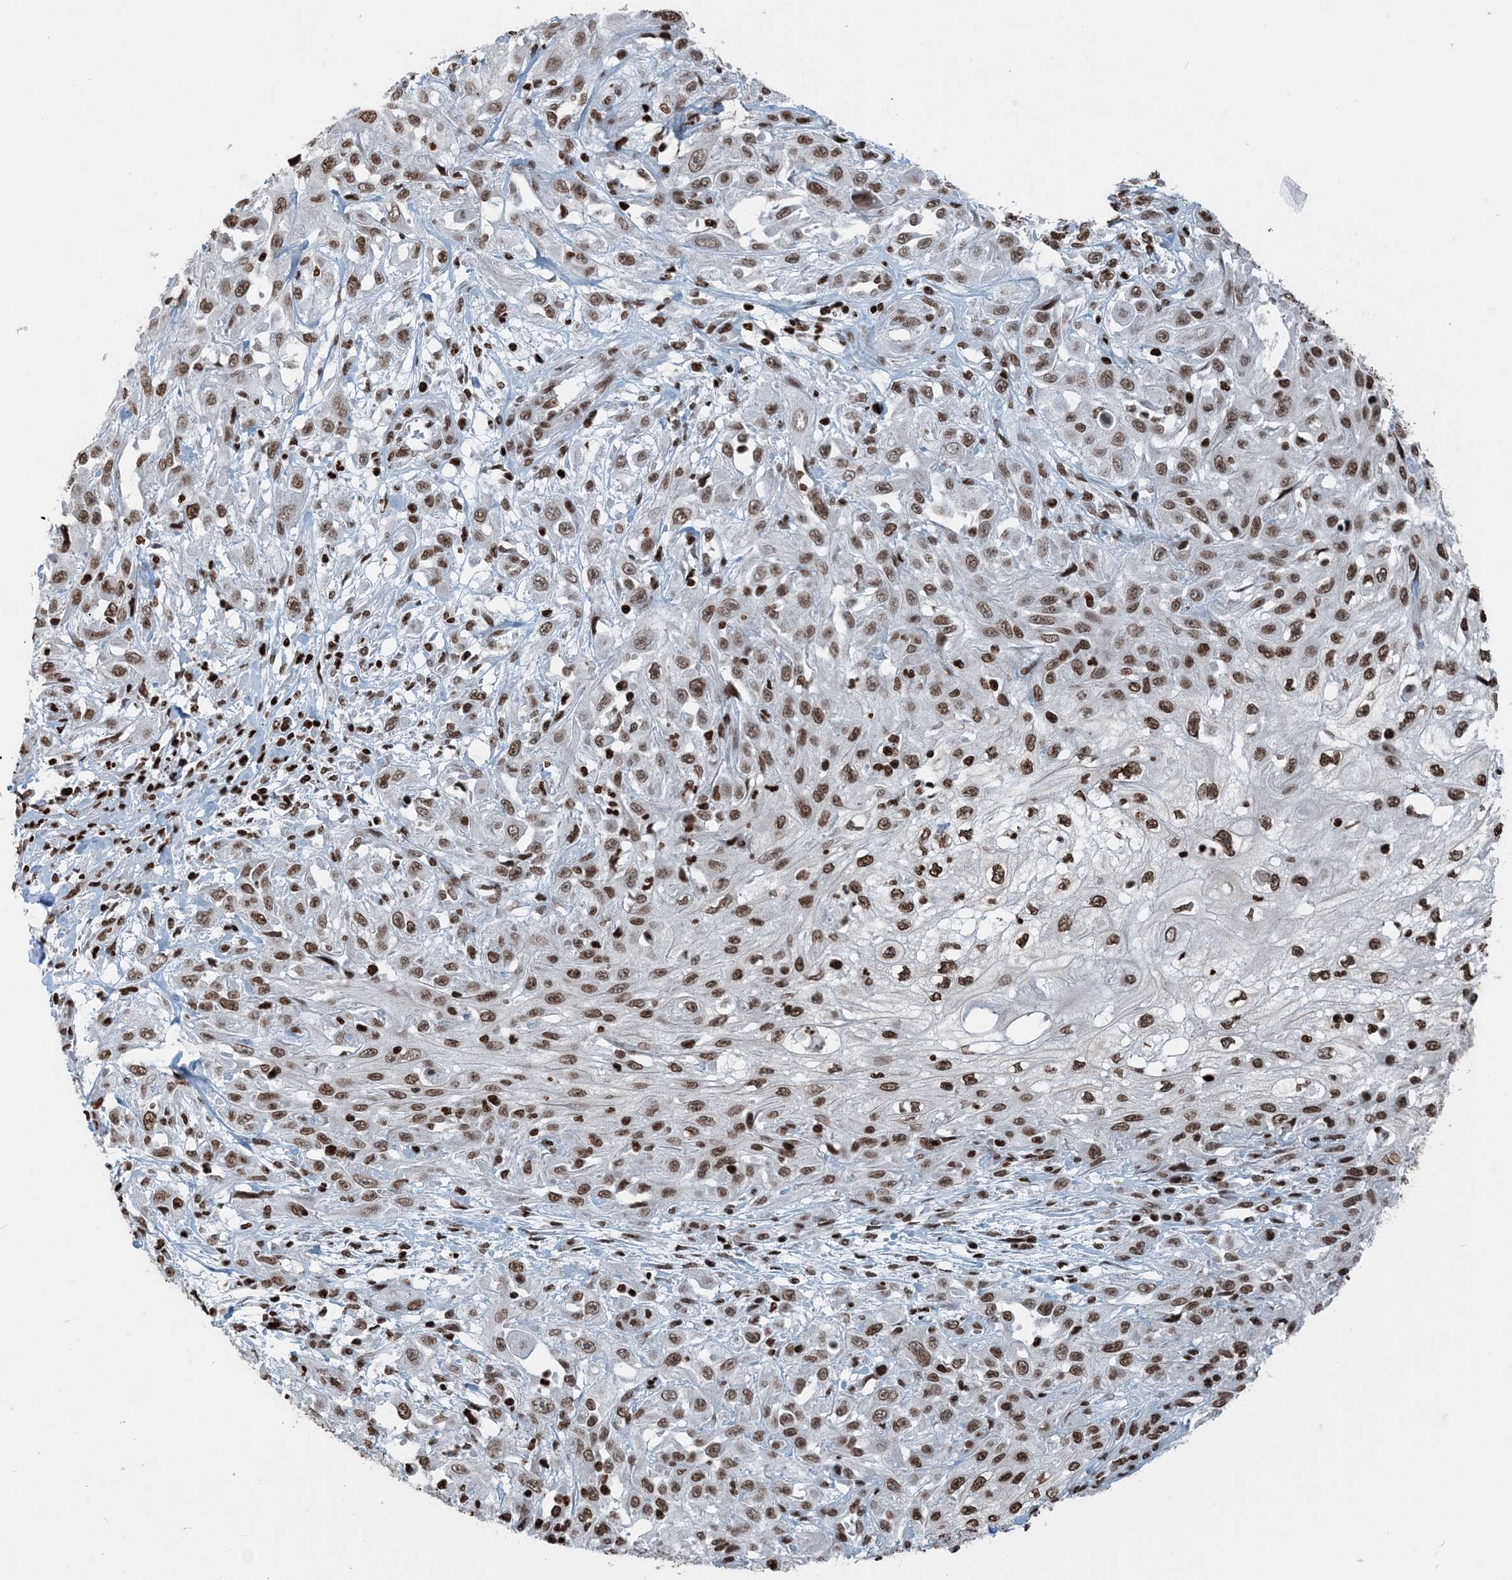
{"staining": {"intensity": "moderate", "quantity": ">75%", "location": "nuclear"}, "tissue": "skin cancer", "cell_type": "Tumor cells", "image_type": "cancer", "snomed": [{"axis": "morphology", "description": "Squamous cell carcinoma, NOS"}, {"axis": "morphology", "description": "Squamous cell carcinoma, metastatic, NOS"}, {"axis": "topography", "description": "Skin"}, {"axis": "topography", "description": "Lymph node"}], "caption": "Brown immunohistochemical staining in human skin cancer (squamous cell carcinoma) reveals moderate nuclear staining in approximately >75% of tumor cells. (DAB = brown stain, brightfield microscopy at high magnification).", "gene": "H3-3B", "patient": {"sex": "male", "age": 75}}